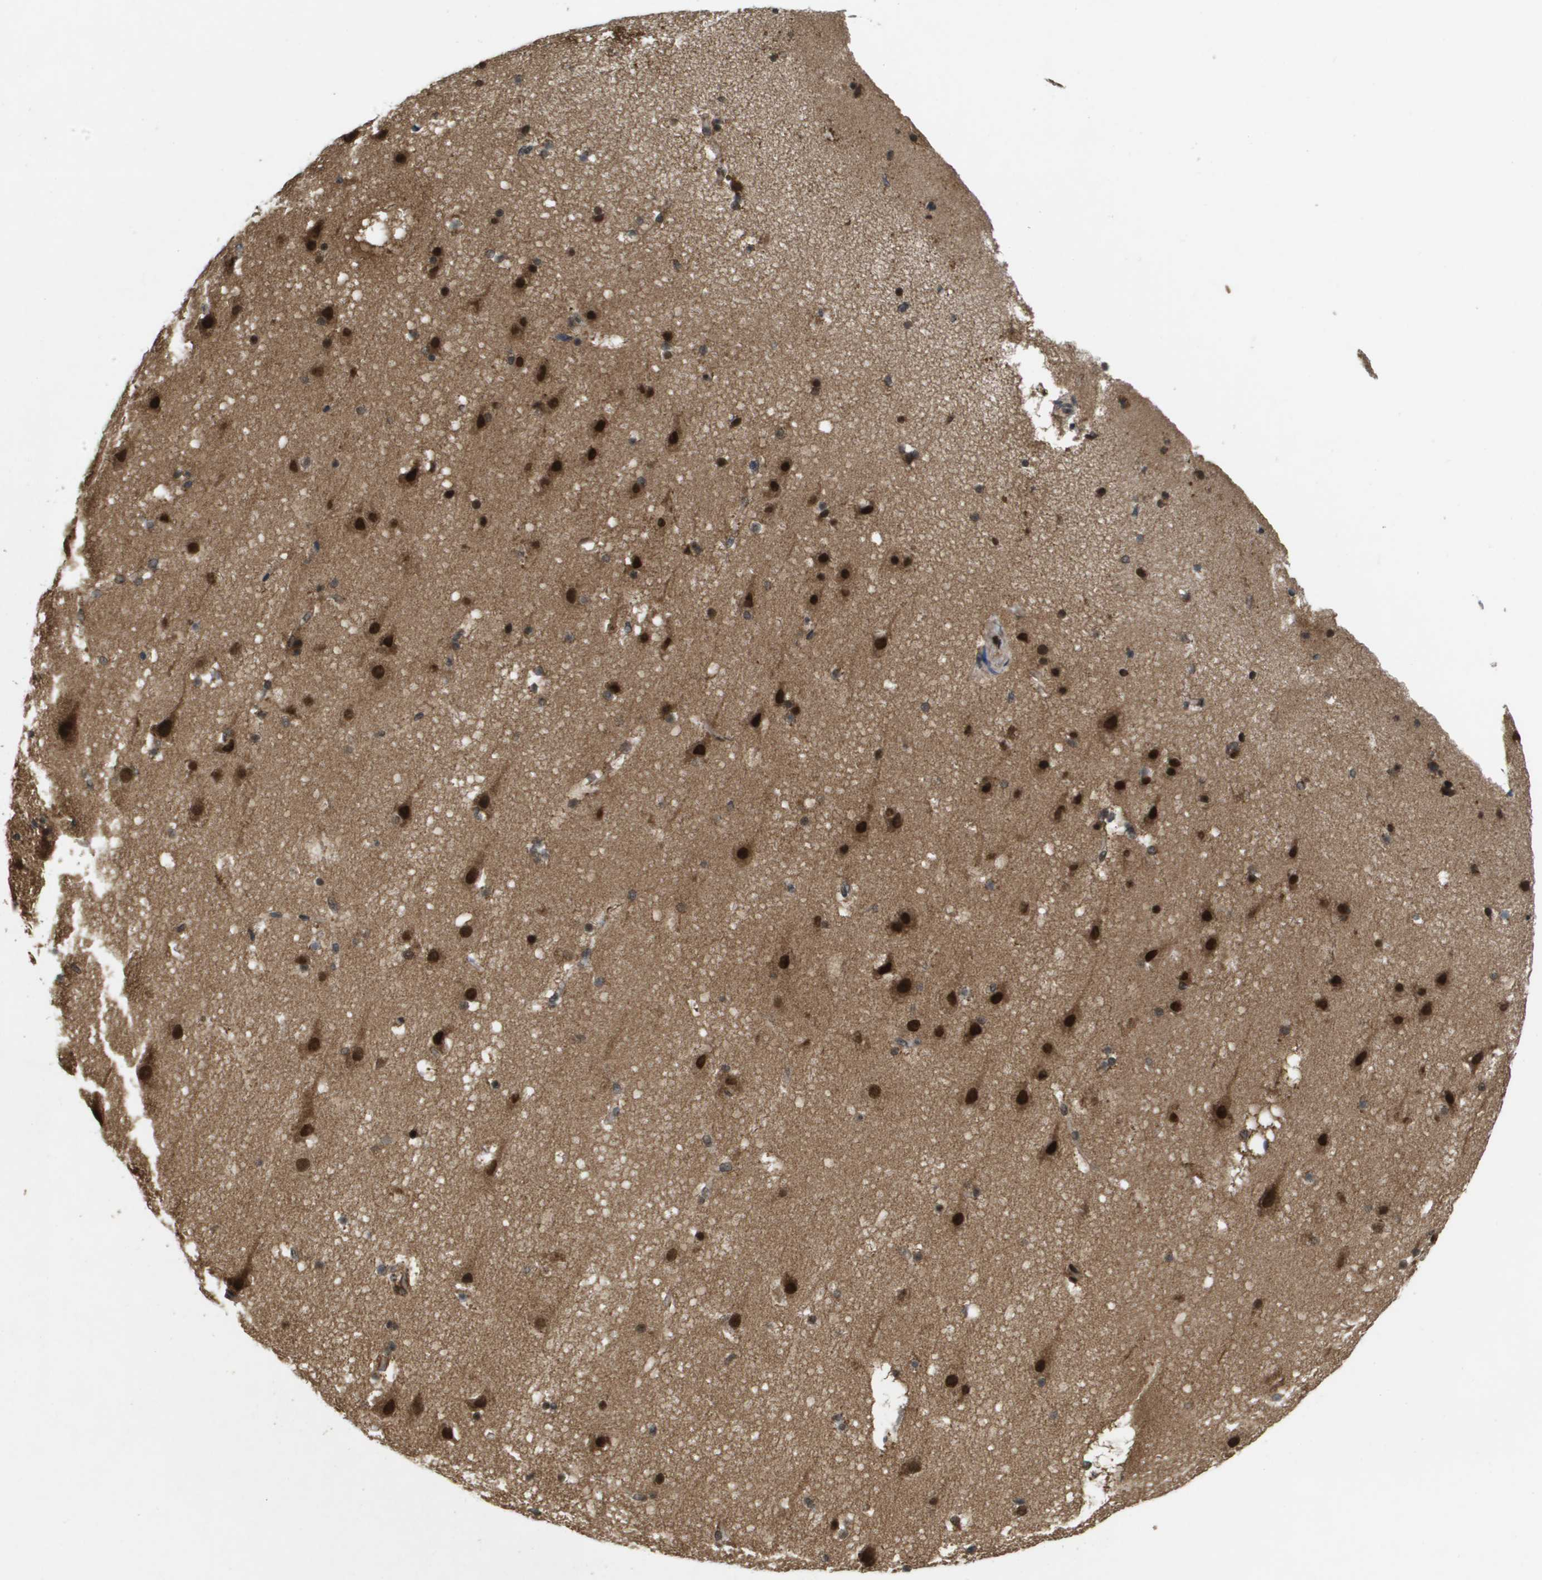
{"staining": {"intensity": "weak", "quantity": ">75%", "location": "cytoplasmic/membranous"}, "tissue": "cerebral cortex", "cell_type": "Endothelial cells", "image_type": "normal", "snomed": [{"axis": "morphology", "description": "Normal tissue, NOS"}, {"axis": "topography", "description": "Cerebral cortex"}], "caption": "A micrograph showing weak cytoplasmic/membranous expression in approximately >75% of endothelial cells in benign cerebral cortex, as visualized by brown immunohistochemical staining.", "gene": "SPTLC1", "patient": {"sex": "male", "age": 45}}